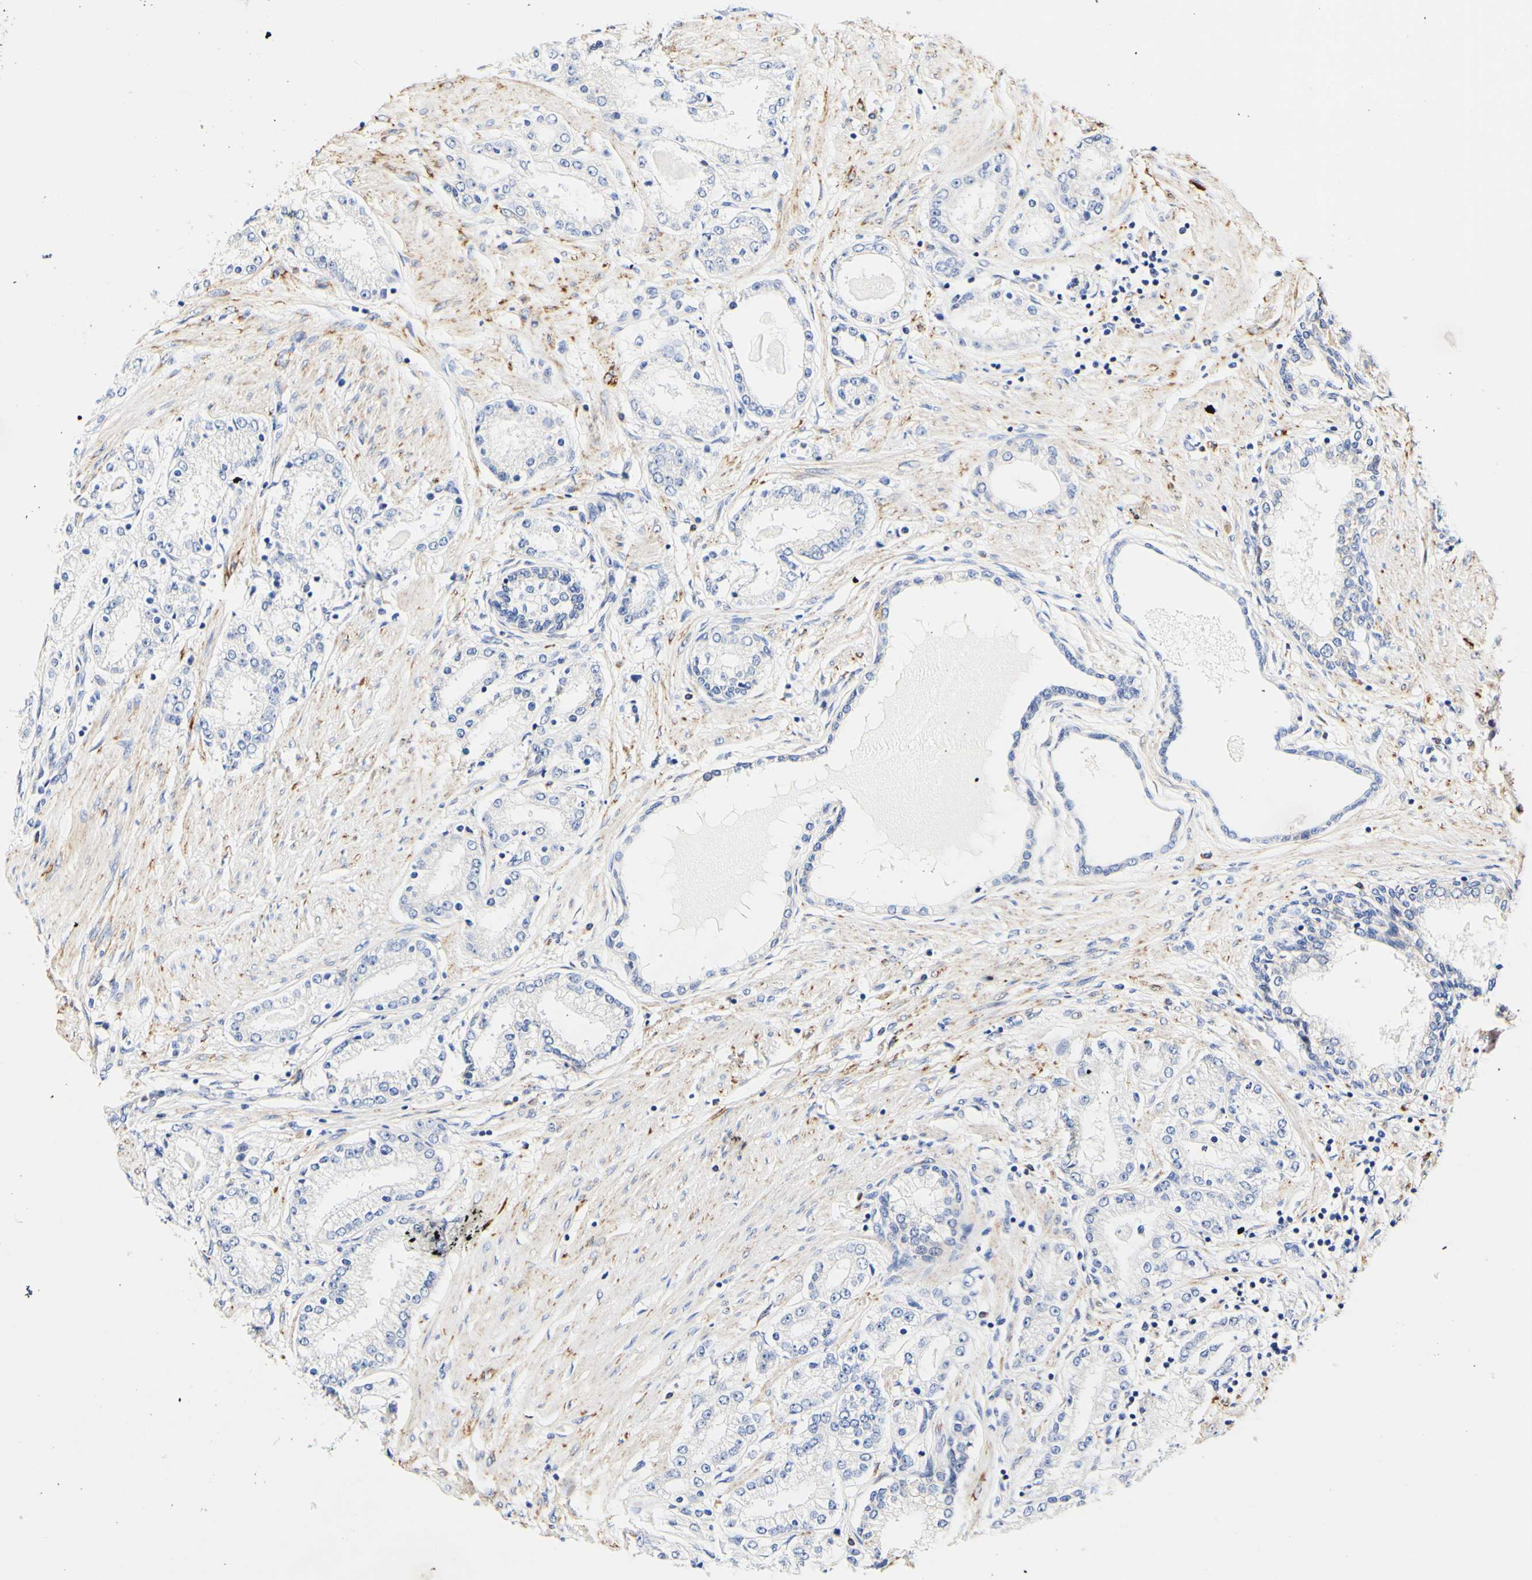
{"staining": {"intensity": "negative", "quantity": "none", "location": "none"}, "tissue": "prostate cancer", "cell_type": "Tumor cells", "image_type": "cancer", "snomed": [{"axis": "morphology", "description": "Adenocarcinoma, Low grade"}, {"axis": "topography", "description": "Prostate"}], "caption": "Immunohistochemical staining of prostate cancer reveals no significant expression in tumor cells. (DAB IHC with hematoxylin counter stain).", "gene": "CAMK4", "patient": {"sex": "male", "age": 63}}